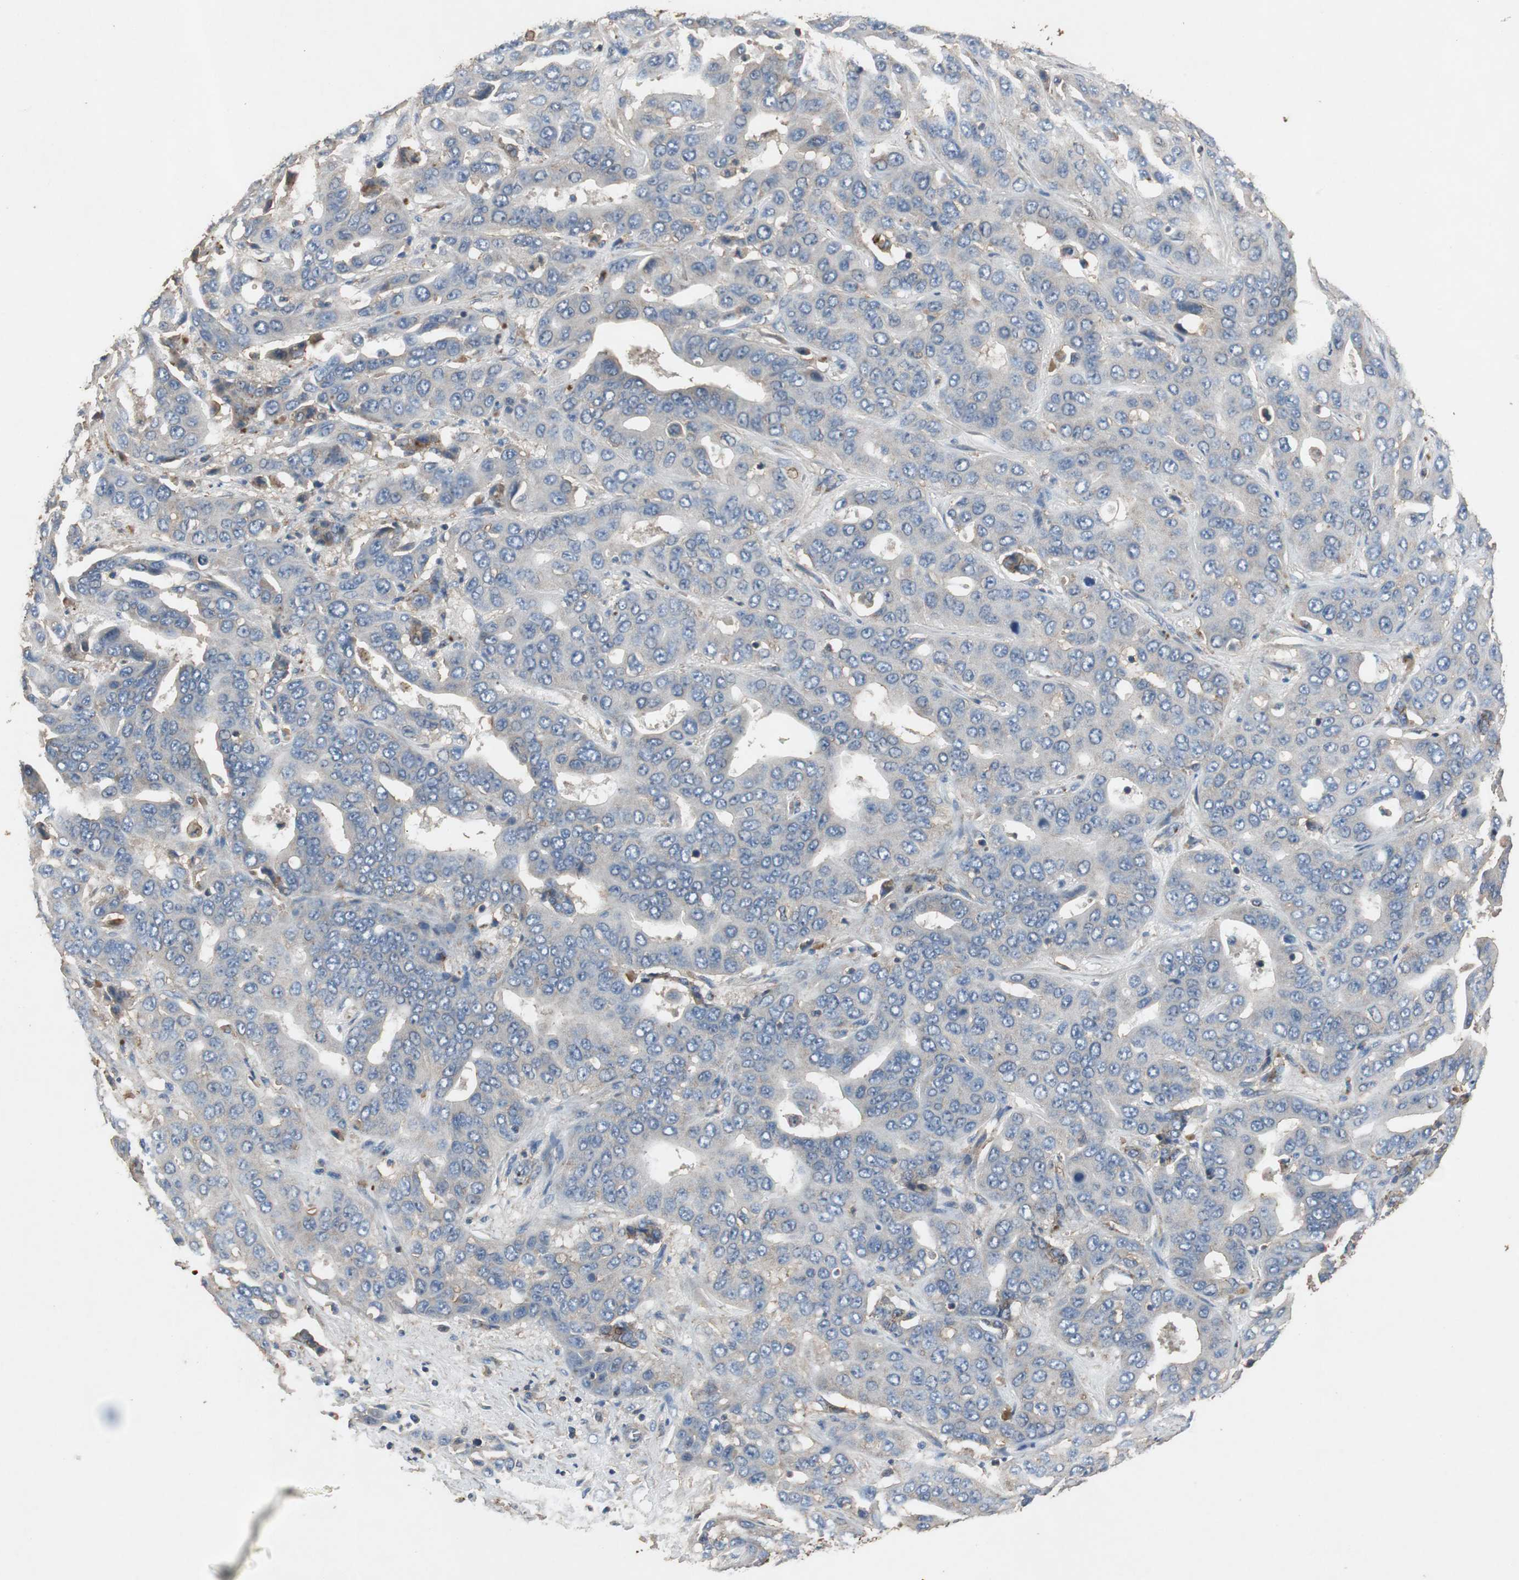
{"staining": {"intensity": "weak", "quantity": "<25%", "location": "cytoplasmic/membranous"}, "tissue": "liver cancer", "cell_type": "Tumor cells", "image_type": "cancer", "snomed": [{"axis": "morphology", "description": "Cholangiocarcinoma"}, {"axis": "topography", "description": "Liver"}], "caption": "The photomicrograph demonstrates no staining of tumor cells in liver cancer.", "gene": "TNFRSF14", "patient": {"sex": "female", "age": 52}}